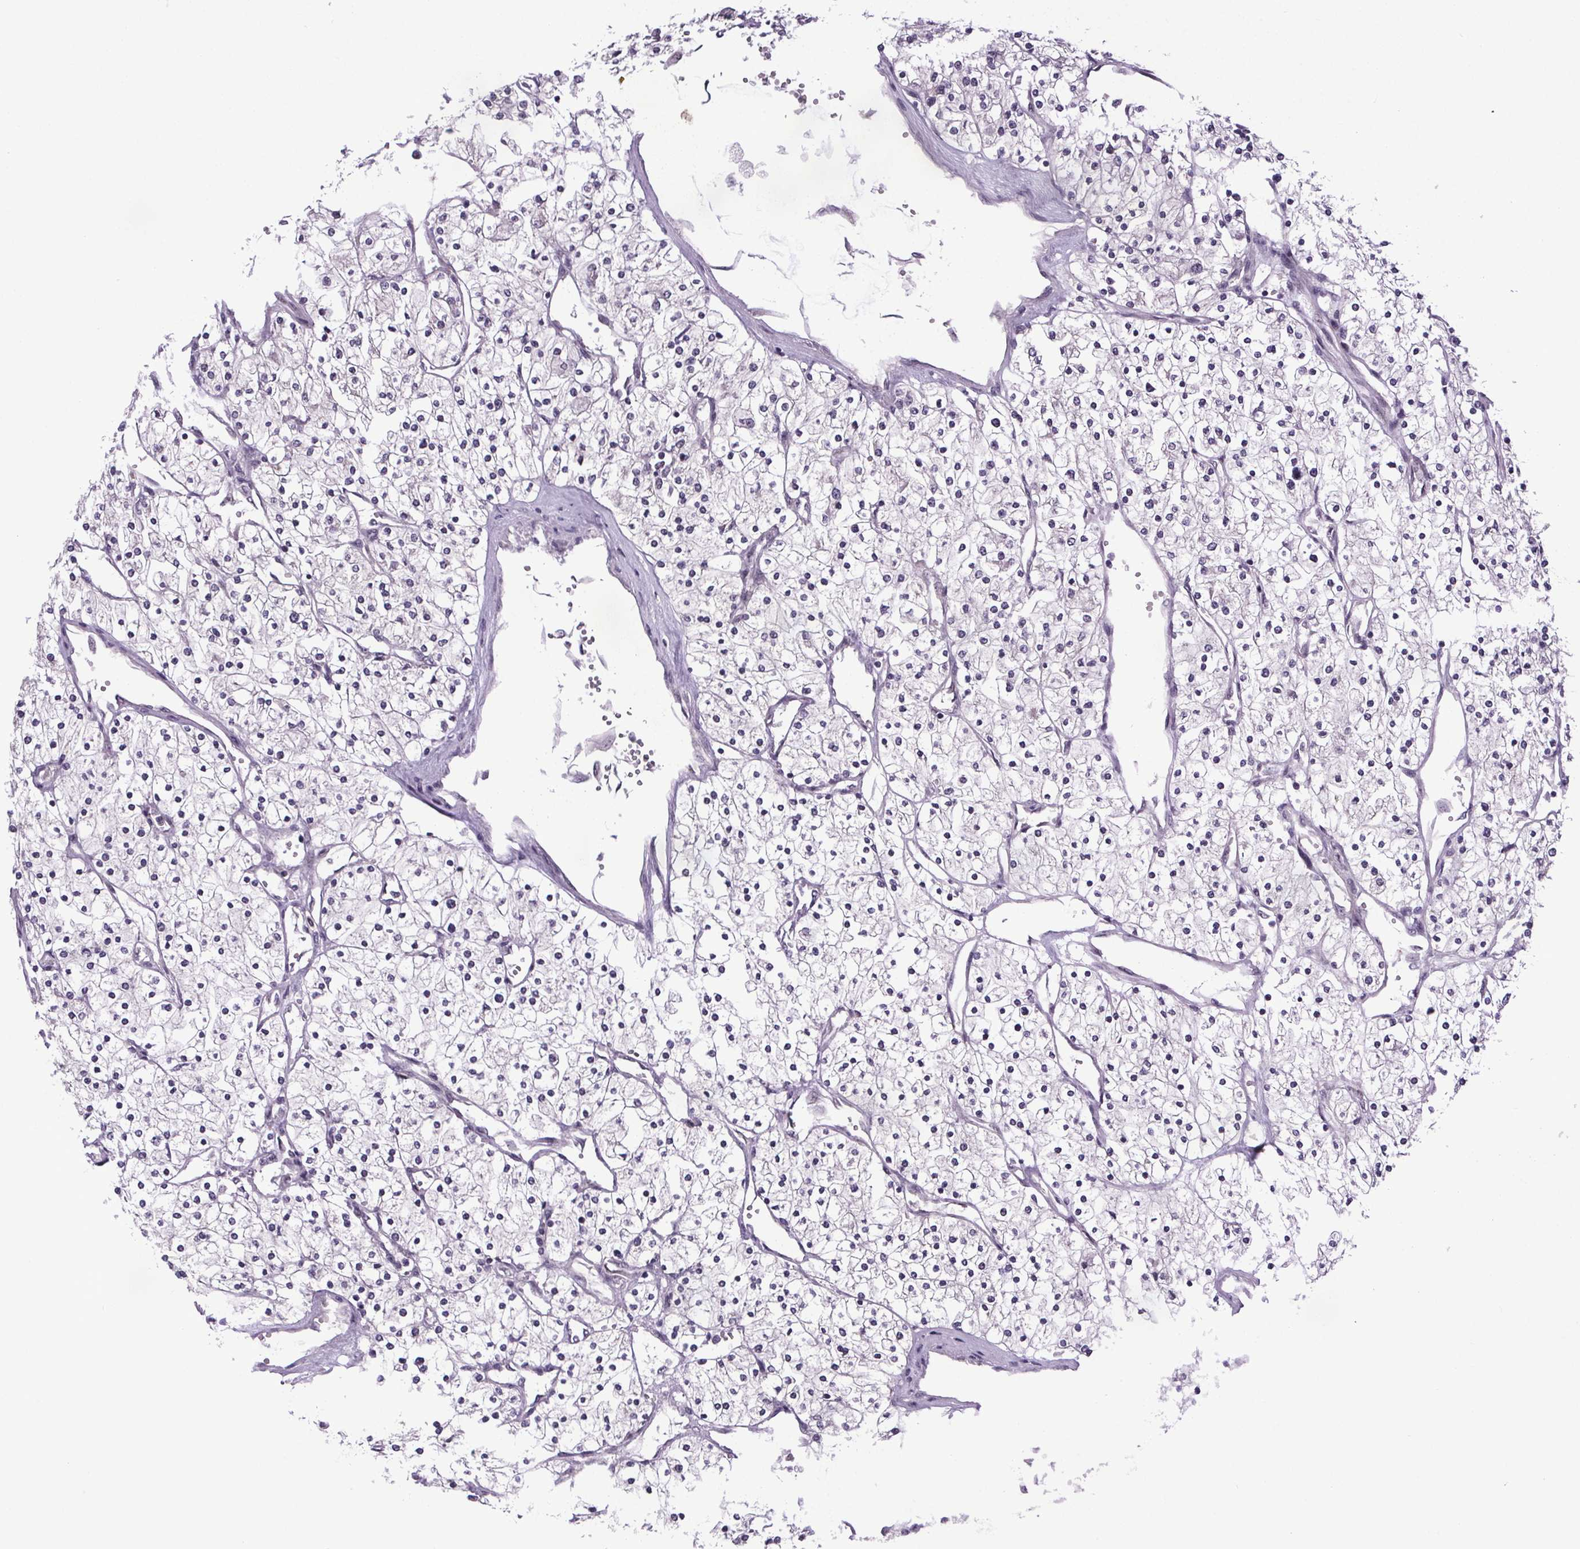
{"staining": {"intensity": "negative", "quantity": "none", "location": "none"}, "tissue": "renal cancer", "cell_type": "Tumor cells", "image_type": "cancer", "snomed": [{"axis": "morphology", "description": "Adenocarcinoma, NOS"}, {"axis": "topography", "description": "Kidney"}], "caption": "Tumor cells are negative for protein expression in human renal adenocarcinoma.", "gene": "ATMIN", "patient": {"sex": "male", "age": 80}}